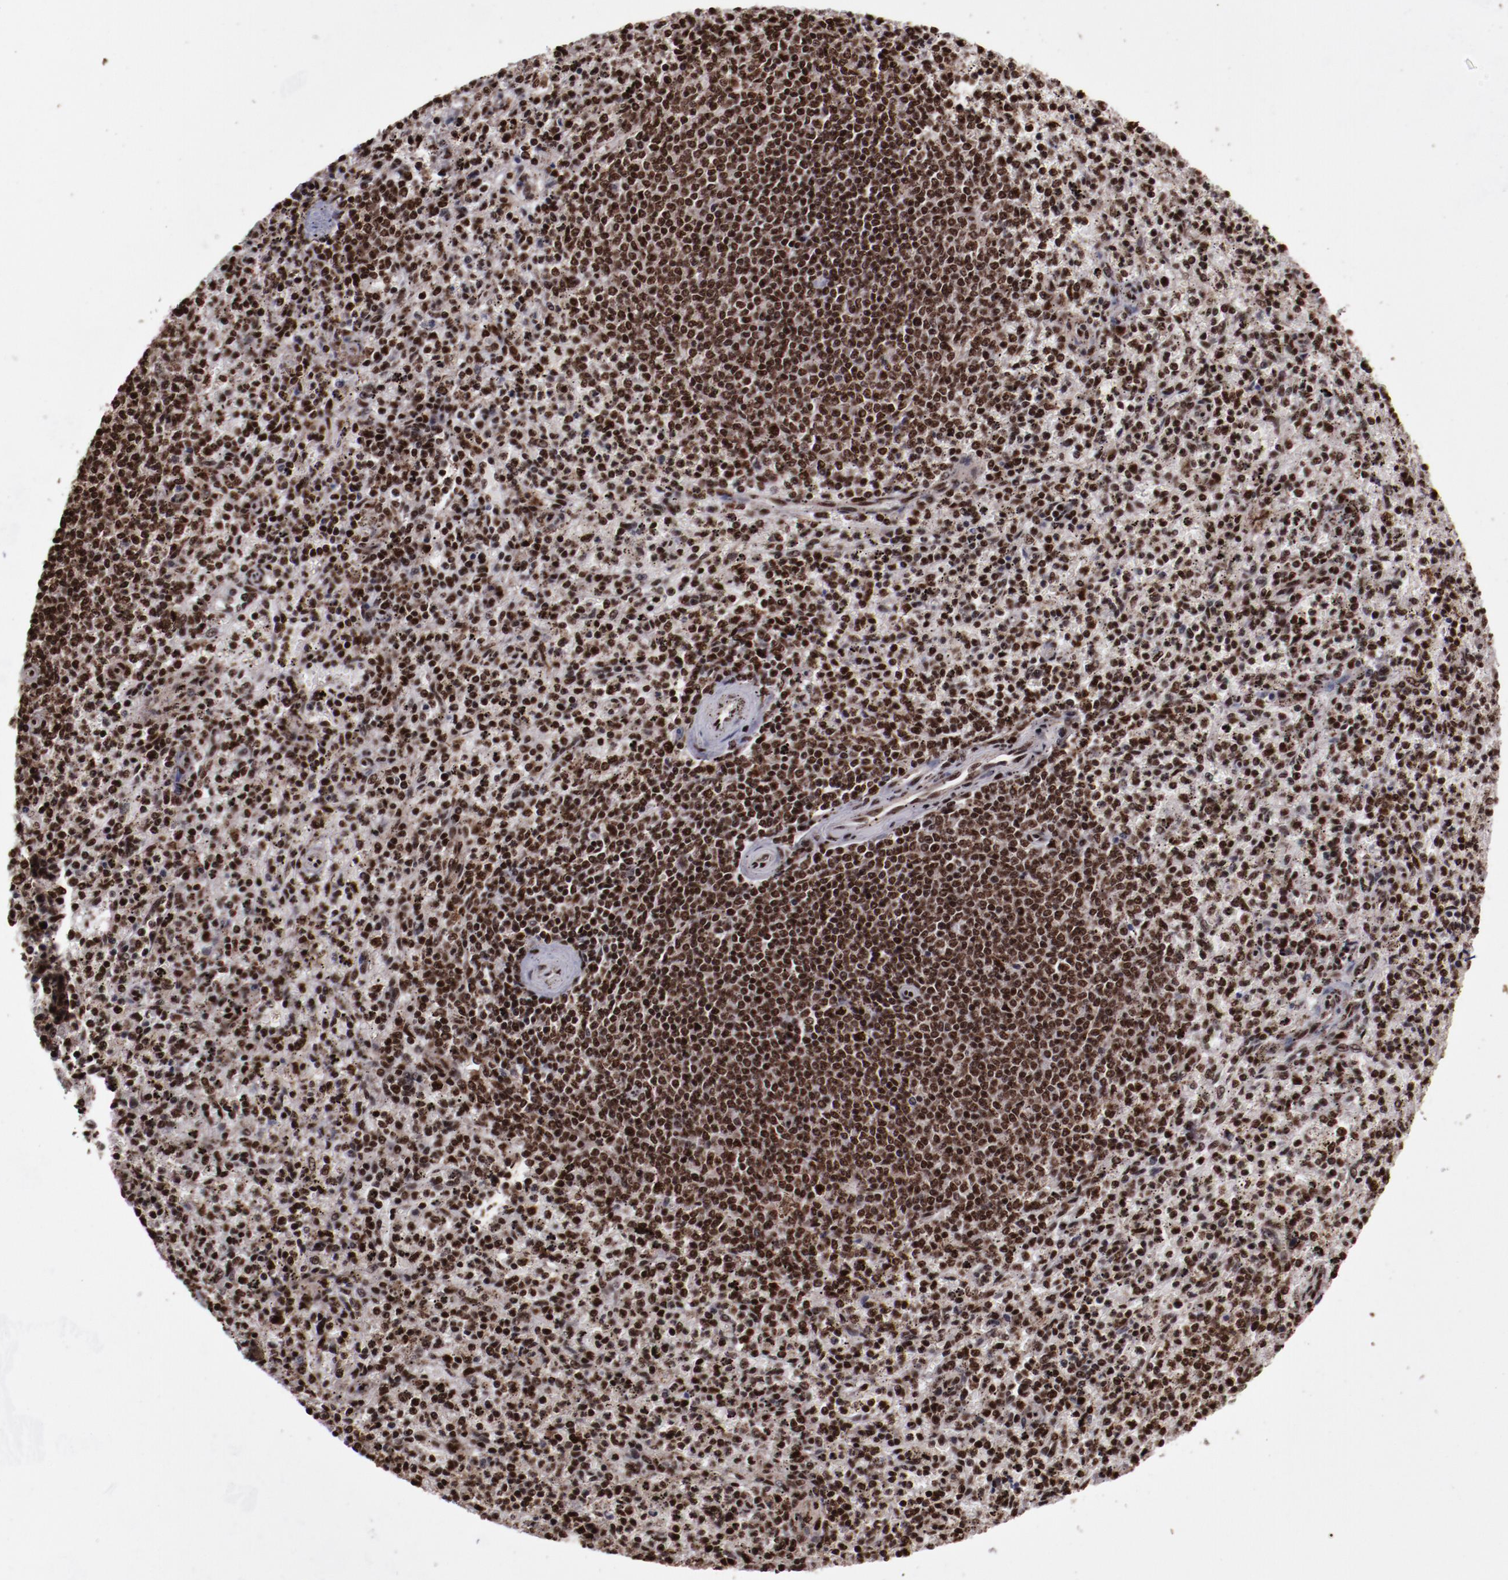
{"staining": {"intensity": "strong", "quantity": ">75%", "location": "nuclear"}, "tissue": "spleen", "cell_type": "Cells in red pulp", "image_type": "normal", "snomed": [{"axis": "morphology", "description": "Normal tissue, NOS"}, {"axis": "topography", "description": "Spleen"}], "caption": "Brown immunohistochemical staining in benign human spleen displays strong nuclear staining in approximately >75% of cells in red pulp. (DAB (3,3'-diaminobenzidine) IHC, brown staining for protein, blue staining for nuclei).", "gene": "SNW1", "patient": {"sex": "male", "age": 72}}